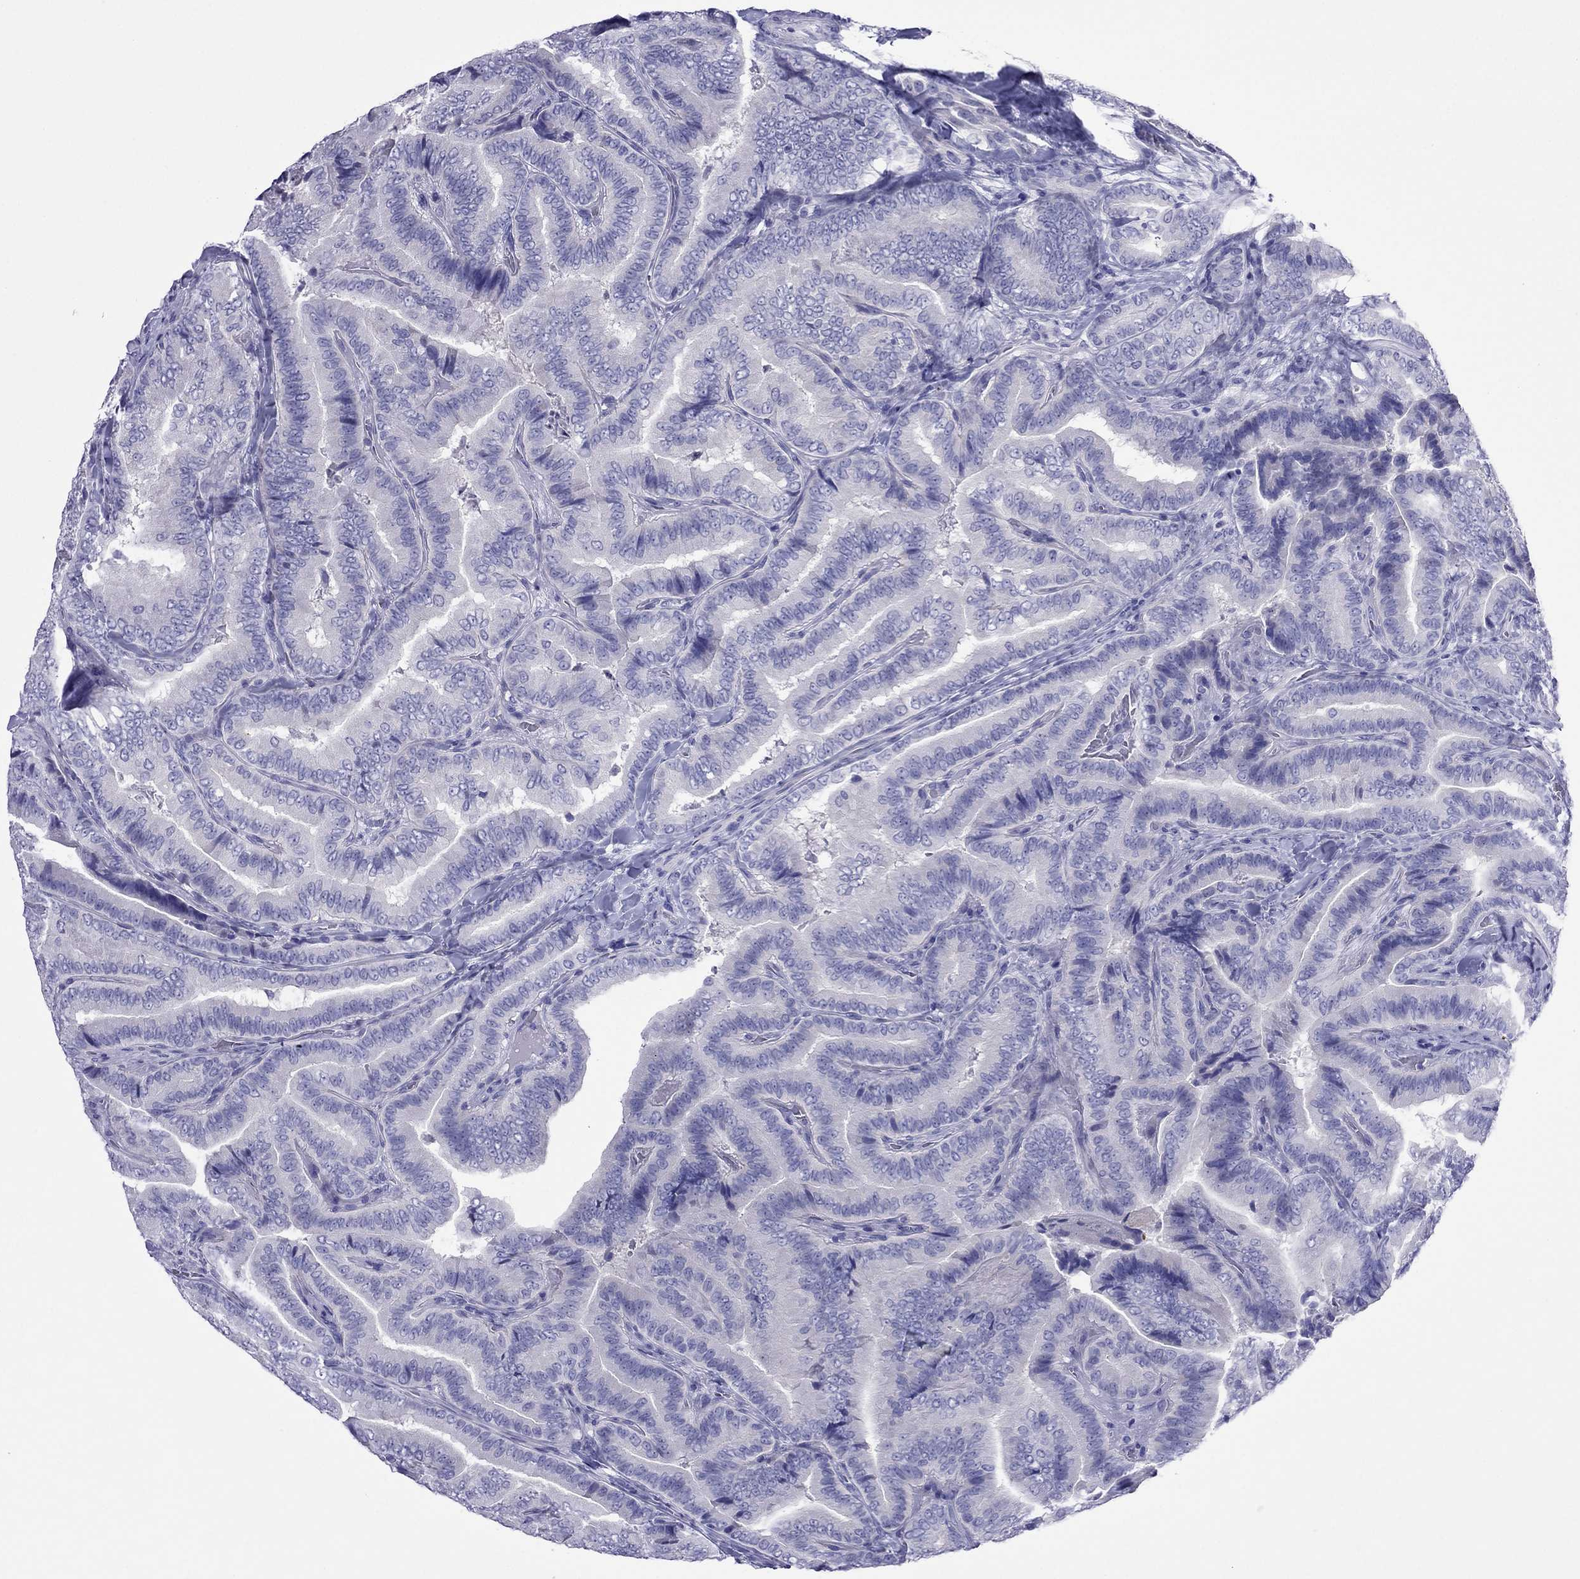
{"staining": {"intensity": "negative", "quantity": "none", "location": "none"}, "tissue": "thyroid cancer", "cell_type": "Tumor cells", "image_type": "cancer", "snomed": [{"axis": "morphology", "description": "Papillary adenocarcinoma, NOS"}, {"axis": "topography", "description": "Thyroid gland"}], "caption": "The image displays no significant staining in tumor cells of thyroid cancer.", "gene": "PCDHA6", "patient": {"sex": "male", "age": 61}}